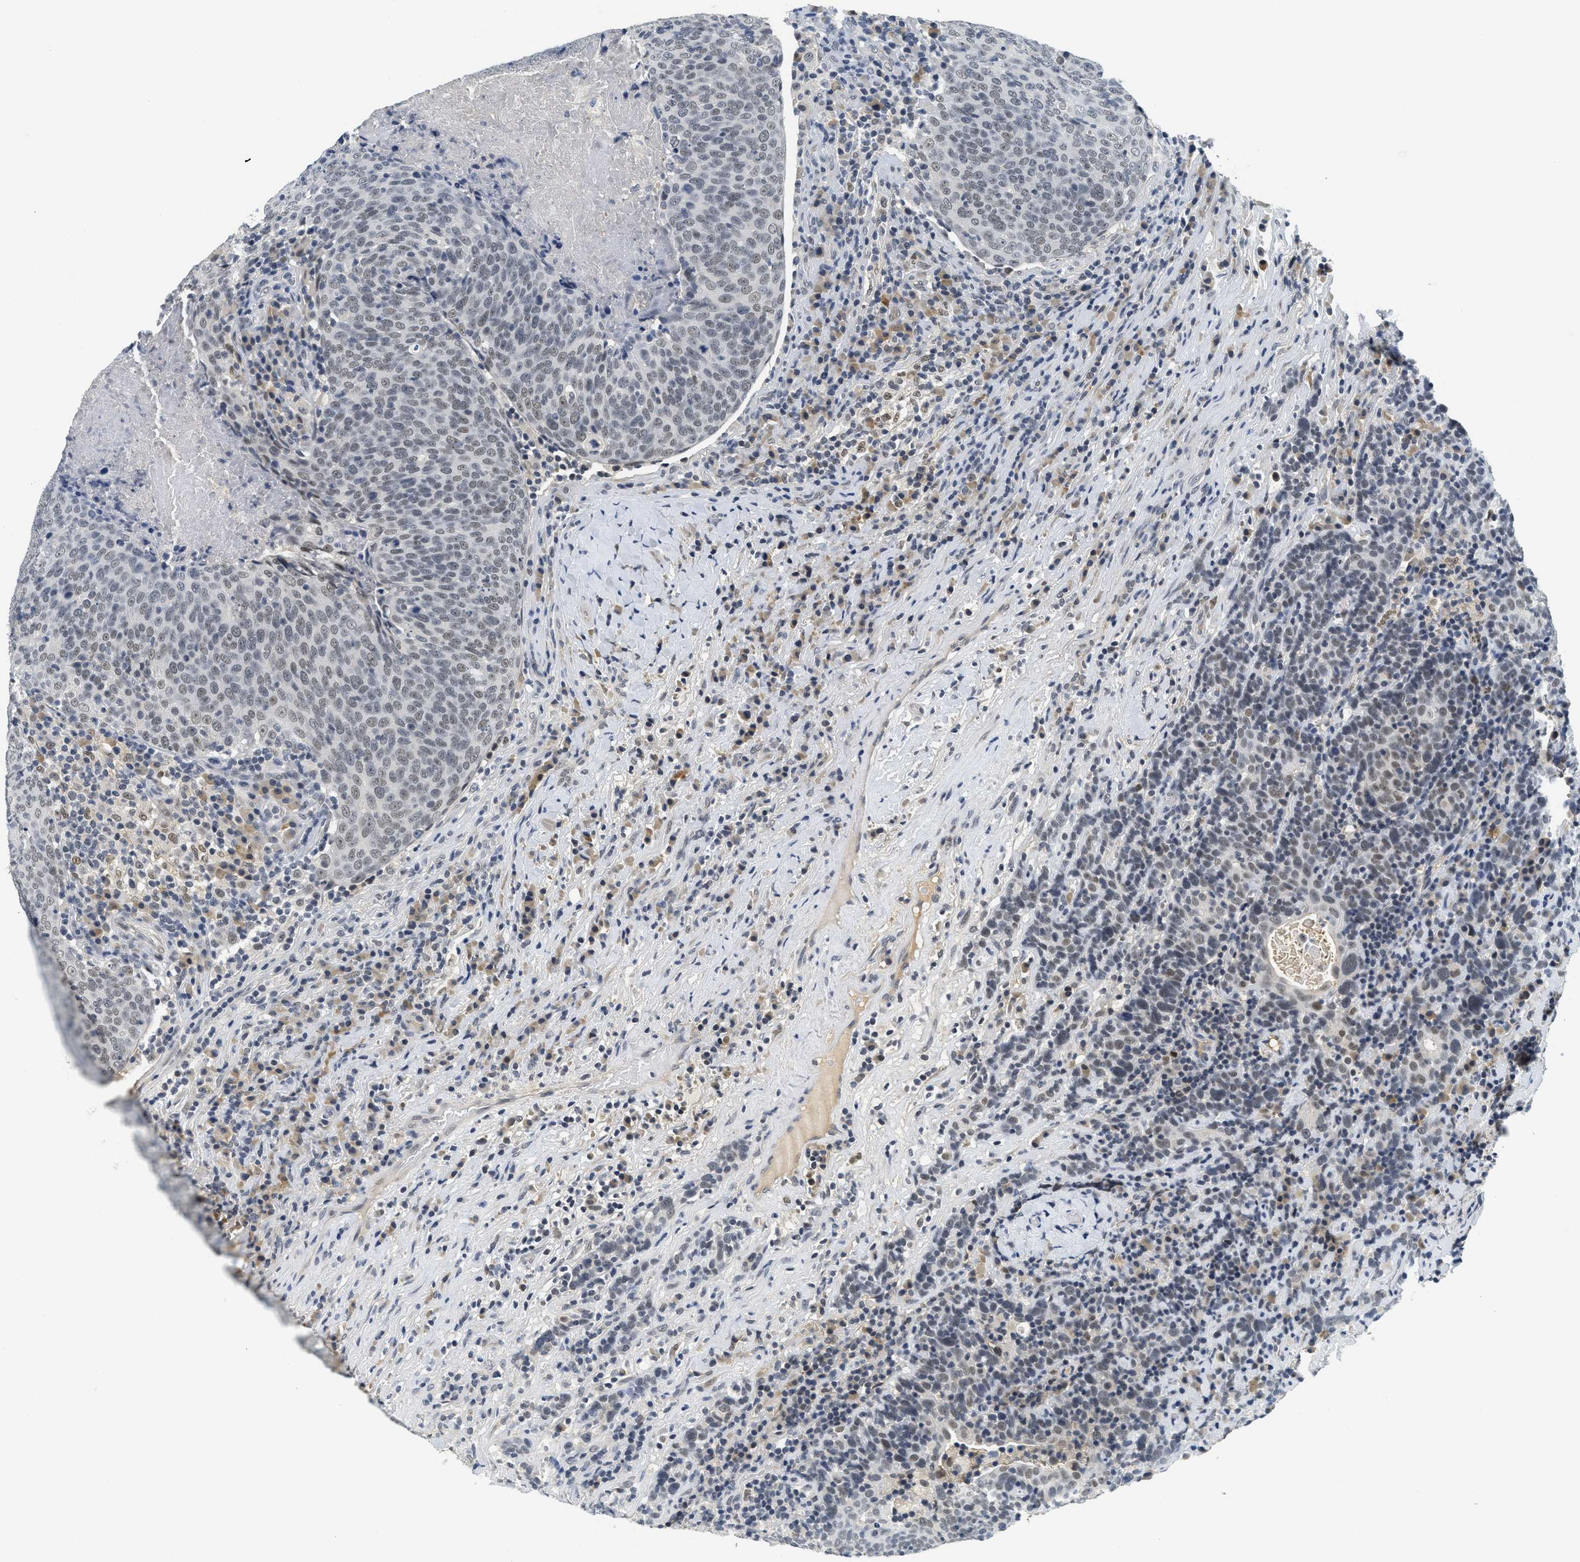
{"staining": {"intensity": "weak", "quantity": "25%-75%", "location": "nuclear"}, "tissue": "head and neck cancer", "cell_type": "Tumor cells", "image_type": "cancer", "snomed": [{"axis": "morphology", "description": "Squamous cell carcinoma, NOS"}, {"axis": "morphology", "description": "Squamous cell carcinoma, metastatic, NOS"}, {"axis": "topography", "description": "Lymph node"}, {"axis": "topography", "description": "Head-Neck"}], "caption": "Head and neck cancer (metastatic squamous cell carcinoma) was stained to show a protein in brown. There is low levels of weak nuclear expression in about 25%-75% of tumor cells.", "gene": "MZF1", "patient": {"sex": "male", "age": 62}}